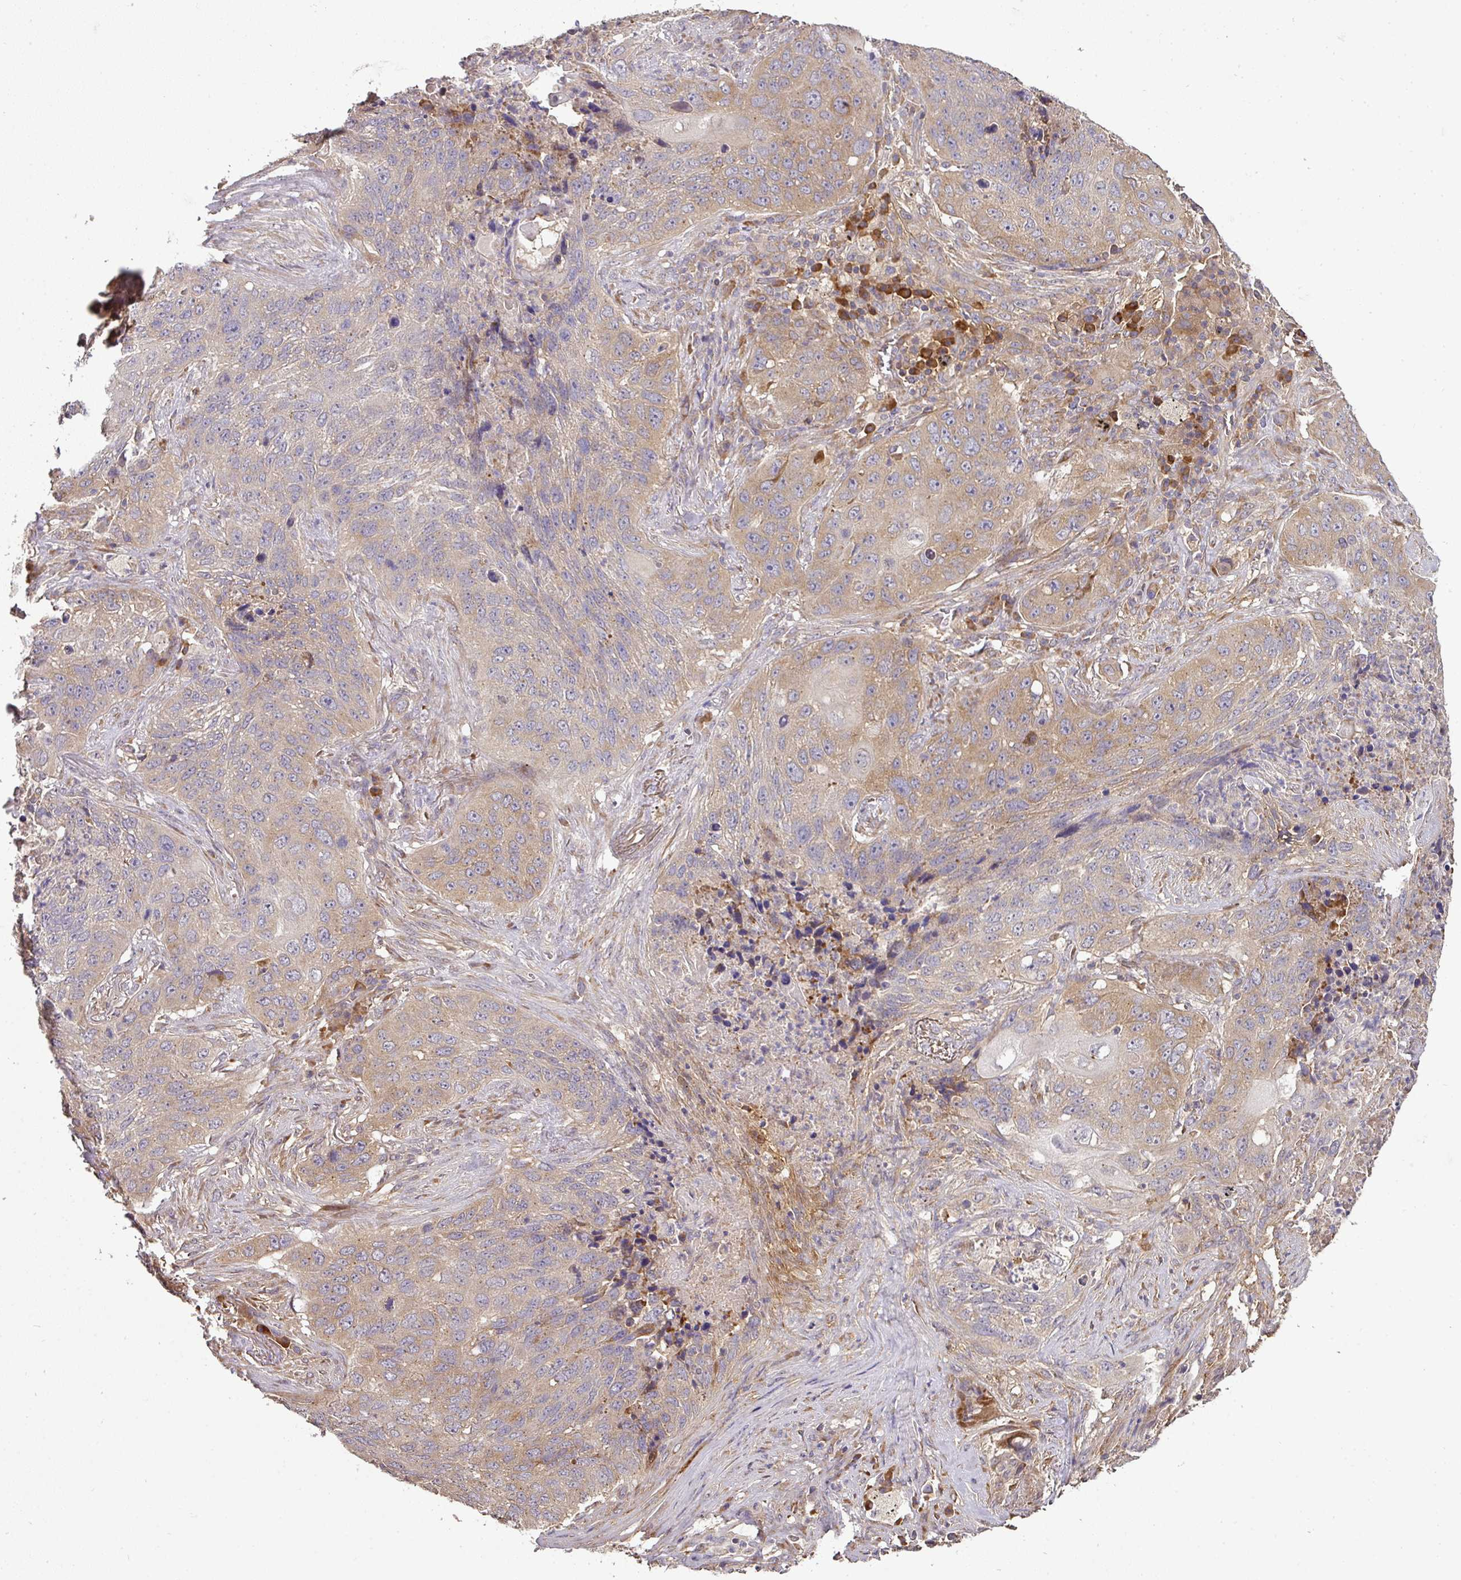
{"staining": {"intensity": "weak", "quantity": "25%-75%", "location": "cytoplasmic/membranous"}, "tissue": "lung cancer", "cell_type": "Tumor cells", "image_type": "cancer", "snomed": [{"axis": "morphology", "description": "Squamous cell carcinoma, NOS"}, {"axis": "topography", "description": "Lung"}], "caption": "A brown stain labels weak cytoplasmic/membranous positivity of a protein in squamous cell carcinoma (lung) tumor cells.", "gene": "GALP", "patient": {"sex": "female", "age": 63}}